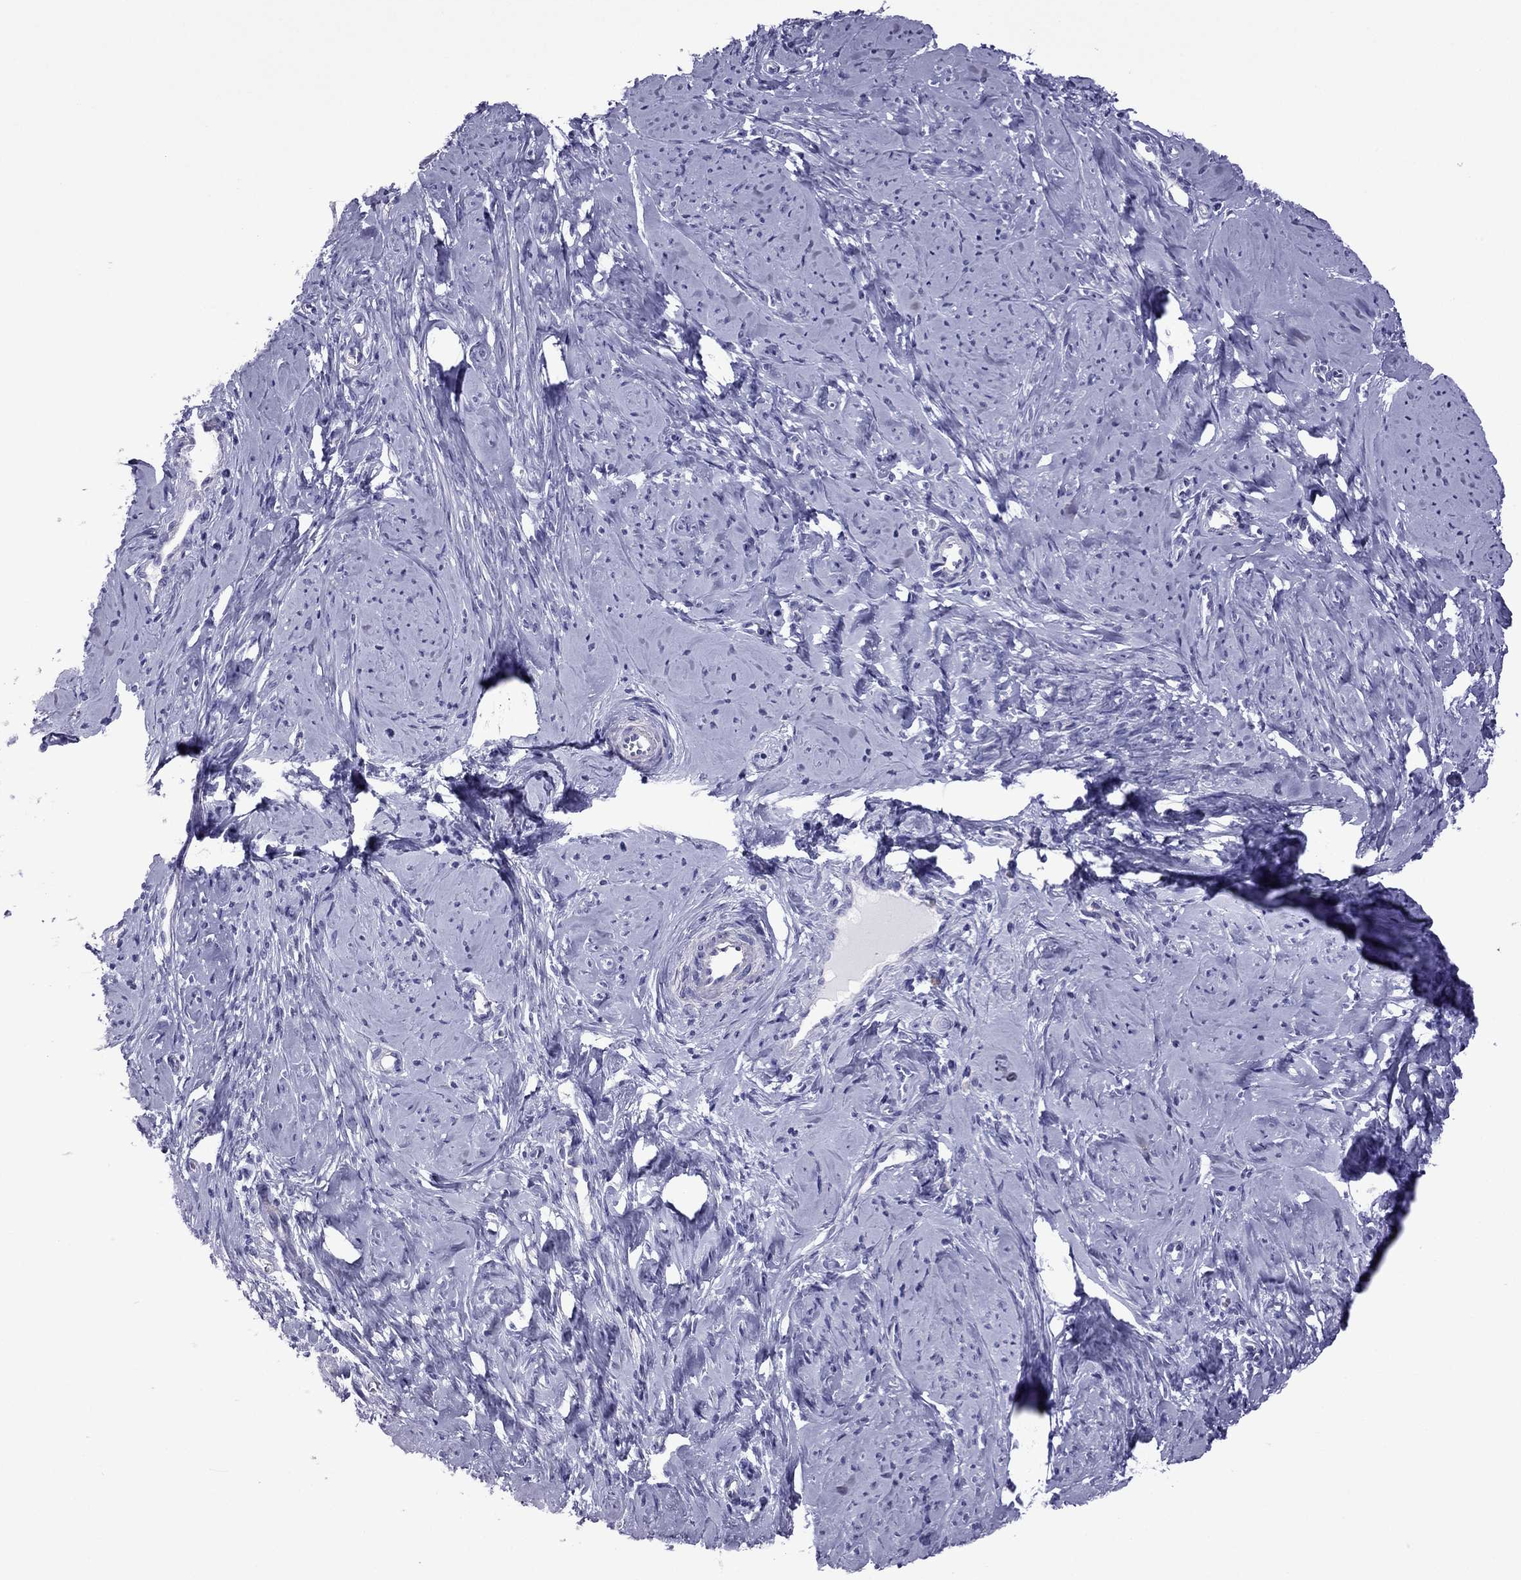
{"staining": {"intensity": "negative", "quantity": "none", "location": "none"}, "tissue": "smooth muscle", "cell_type": "Smooth muscle cells", "image_type": "normal", "snomed": [{"axis": "morphology", "description": "Normal tissue, NOS"}, {"axis": "topography", "description": "Smooth muscle"}], "caption": "The histopathology image displays no staining of smooth muscle cells in benign smooth muscle.", "gene": "MYL11", "patient": {"sex": "female", "age": 48}}